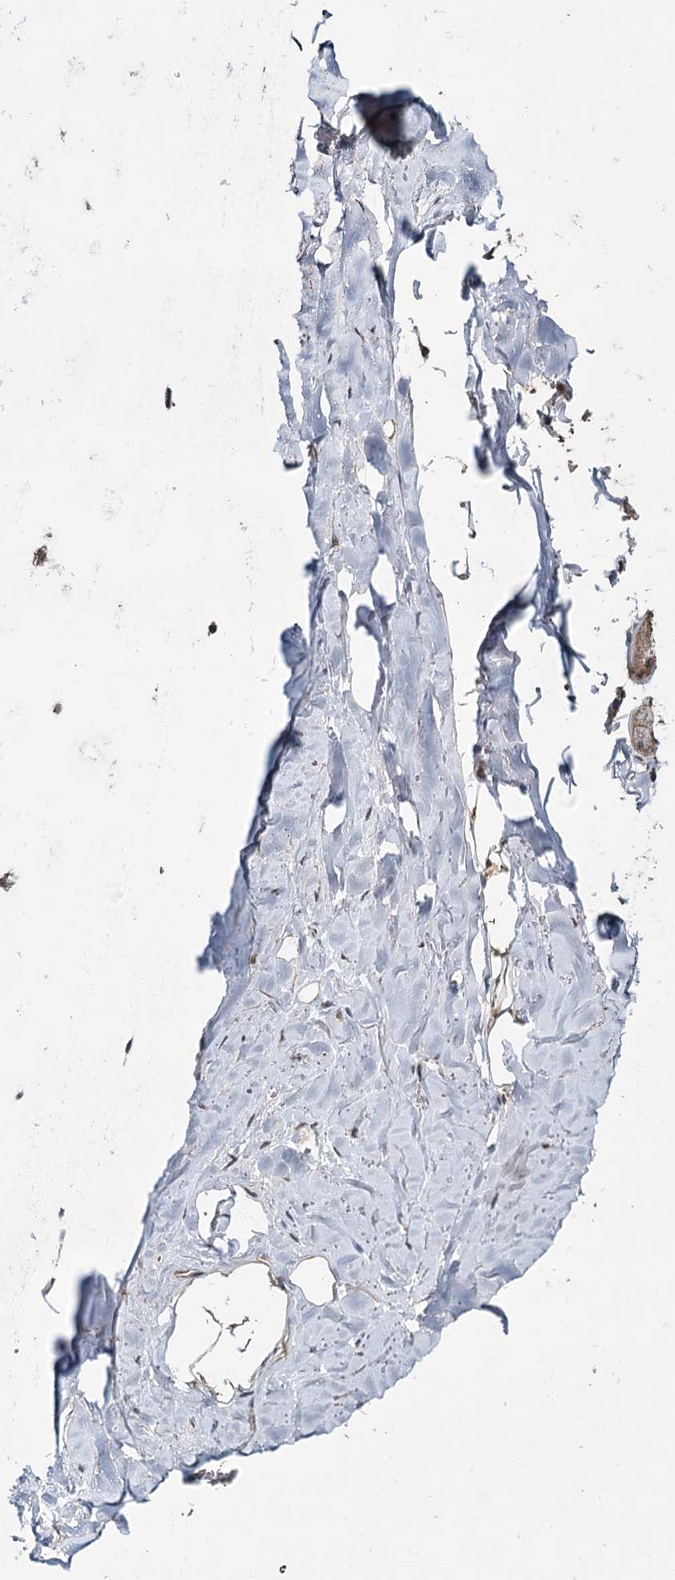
{"staining": {"intensity": "moderate", "quantity": ">75%", "location": "cytoplasmic/membranous,nuclear"}, "tissue": "adipose tissue", "cell_type": "Adipocytes", "image_type": "normal", "snomed": [{"axis": "morphology", "description": "Normal tissue, NOS"}, {"axis": "topography", "description": "Lymph node"}, {"axis": "topography", "description": "Bronchus"}], "caption": "Benign adipose tissue was stained to show a protein in brown. There is medium levels of moderate cytoplasmic/membranous,nuclear staining in about >75% of adipocytes.", "gene": "MYG1", "patient": {"sex": "male", "age": 63}}